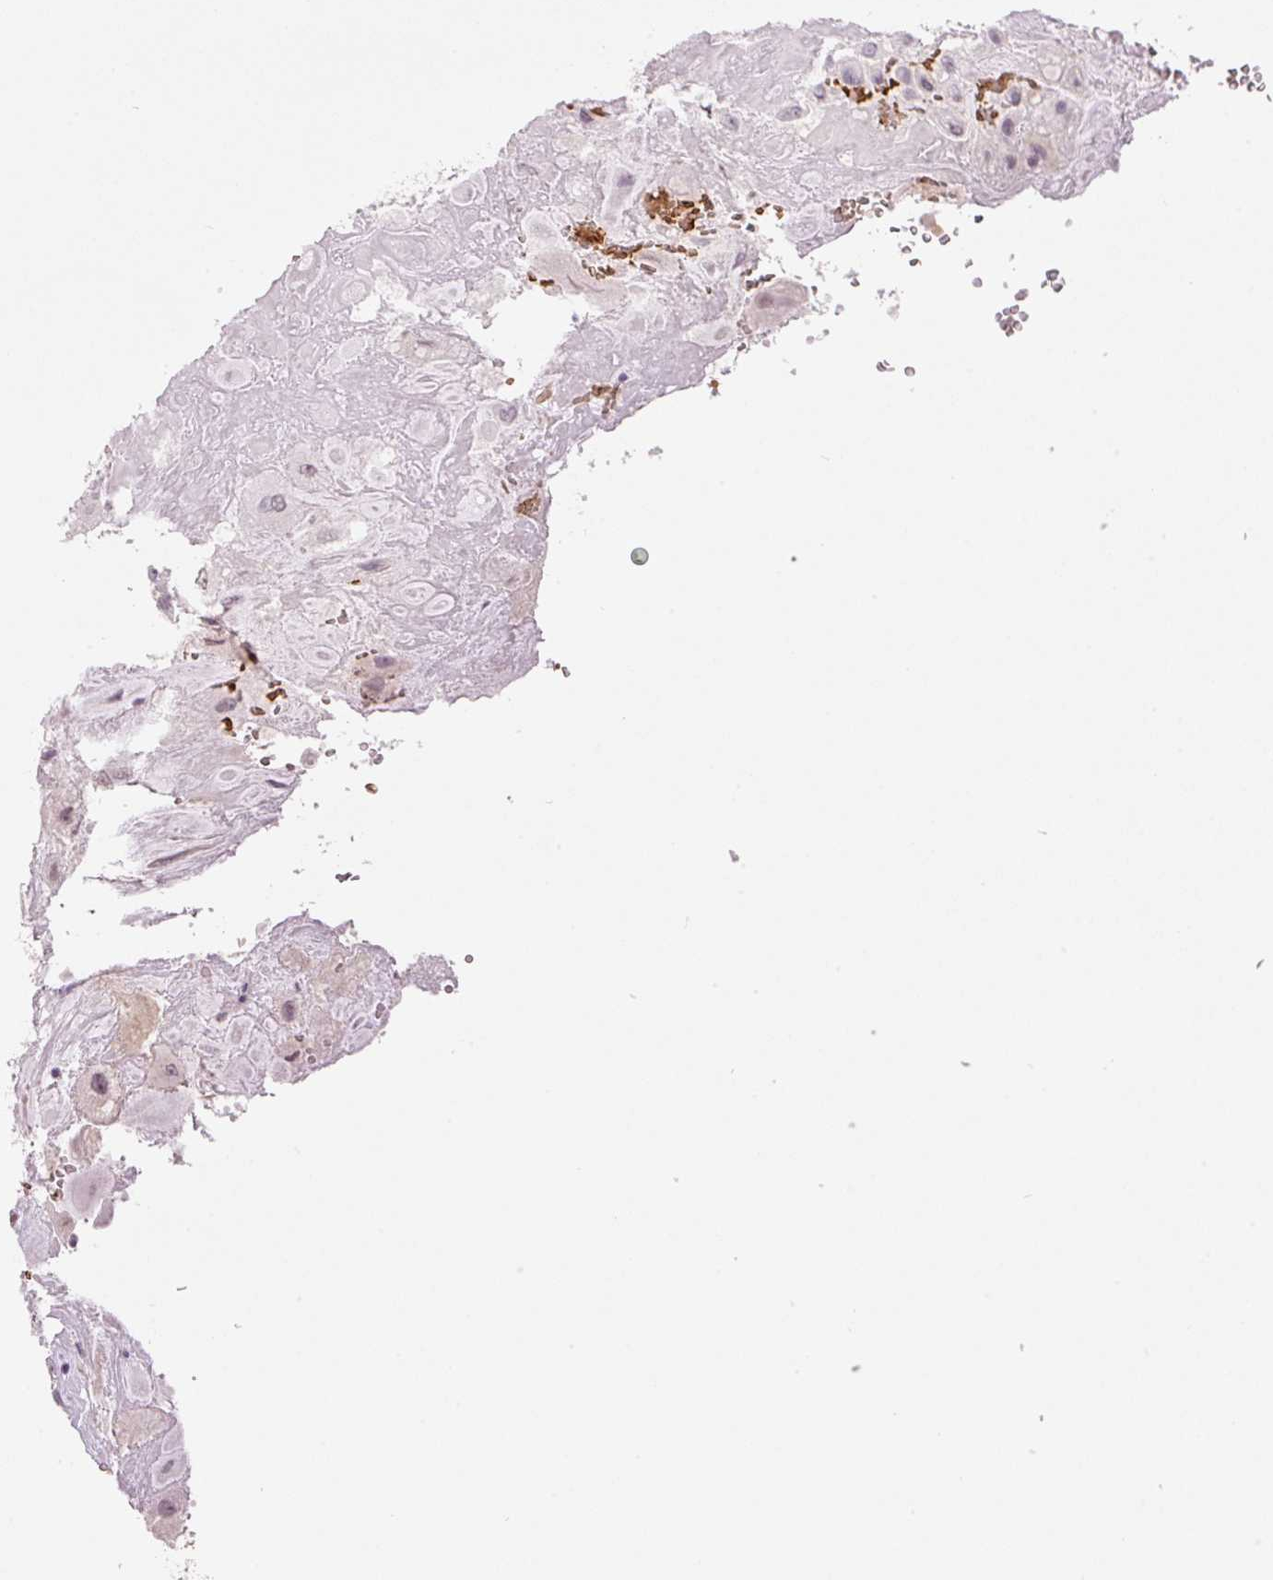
{"staining": {"intensity": "negative", "quantity": "none", "location": "none"}, "tissue": "placenta", "cell_type": "Decidual cells", "image_type": "normal", "snomed": [{"axis": "morphology", "description": "Normal tissue, NOS"}, {"axis": "topography", "description": "Placenta"}], "caption": "DAB immunohistochemical staining of normal human placenta displays no significant staining in decidual cells.", "gene": "LY6G6D", "patient": {"sex": "female", "age": 32}}